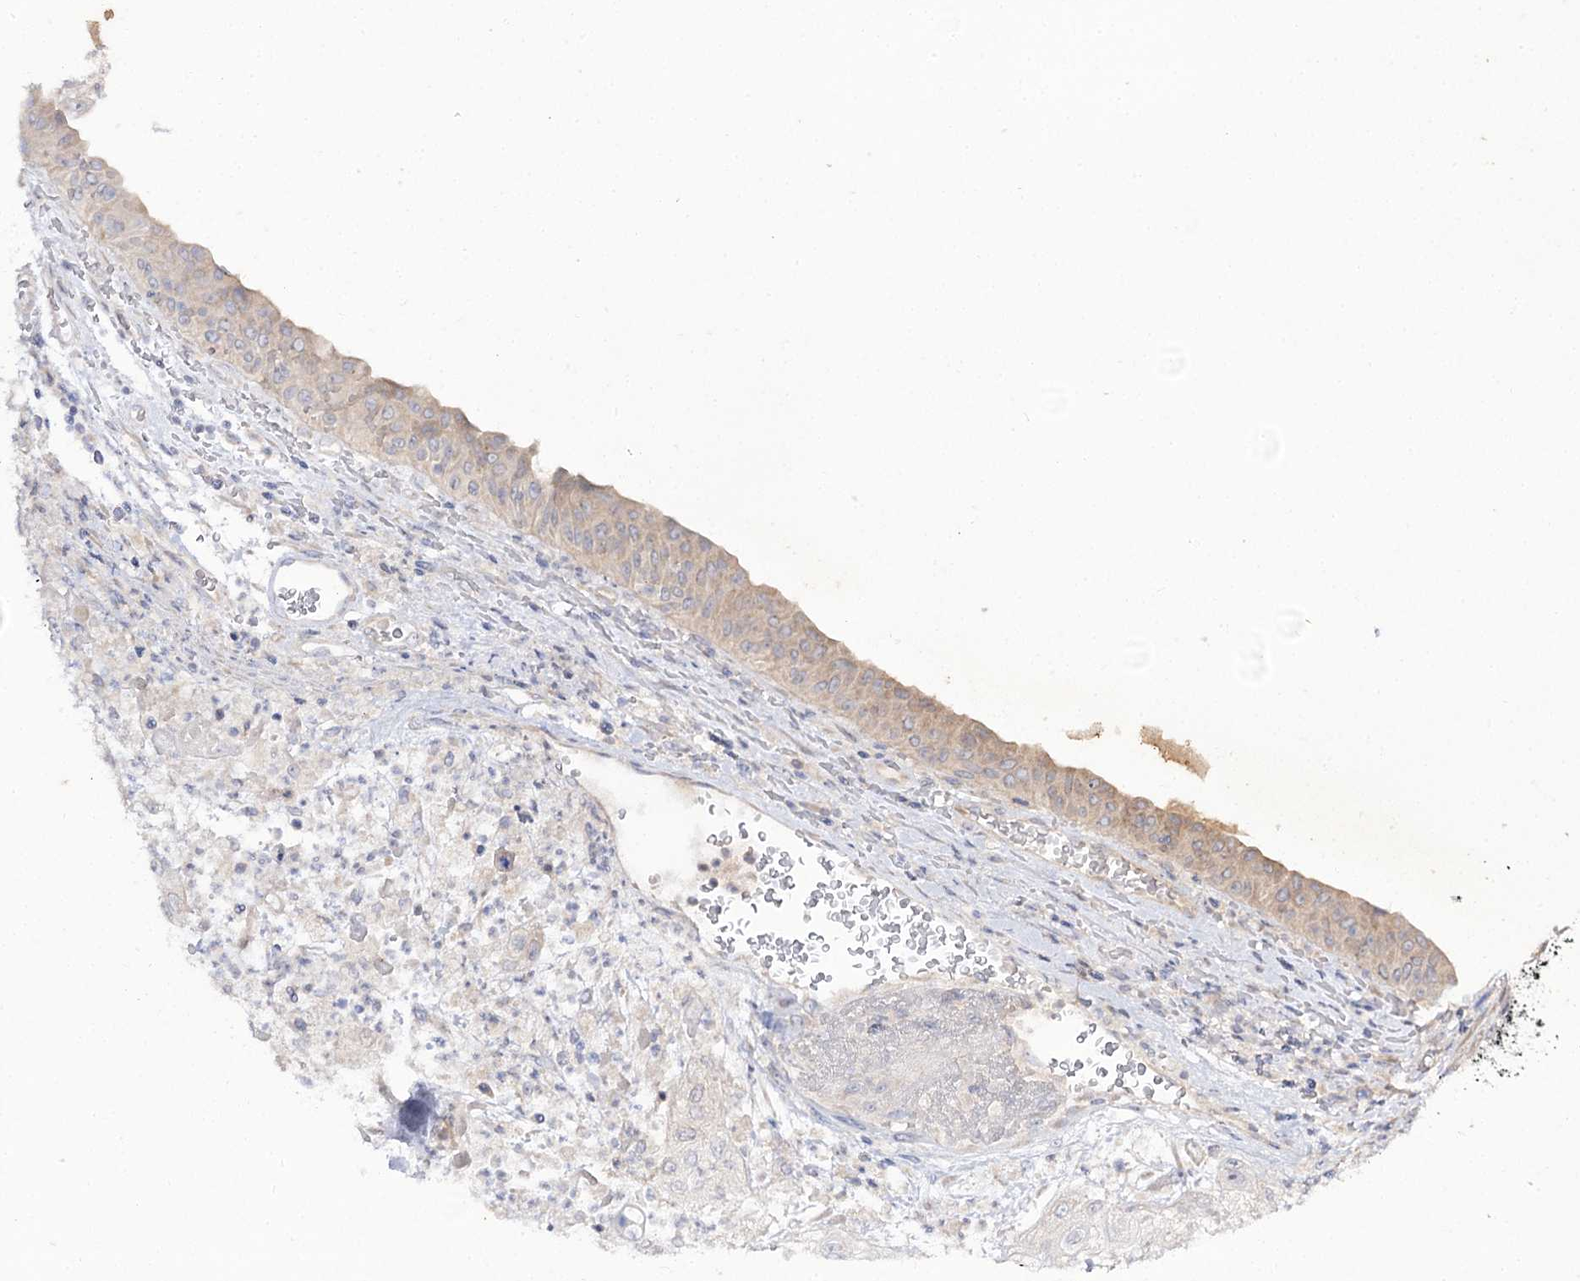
{"staining": {"intensity": "negative", "quantity": "none", "location": "none"}, "tissue": "urothelial cancer", "cell_type": "Tumor cells", "image_type": "cancer", "snomed": [{"axis": "morphology", "description": "Urothelial carcinoma, High grade"}, {"axis": "topography", "description": "Urinary bladder"}], "caption": "This image is of urothelial cancer stained with immunohistochemistry to label a protein in brown with the nuclei are counter-stained blue. There is no positivity in tumor cells. (DAB (3,3'-diaminobenzidine) immunohistochemistry, high magnification).", "gene": "C11orf80", "patient": {"sex": "female", "age": 79}}